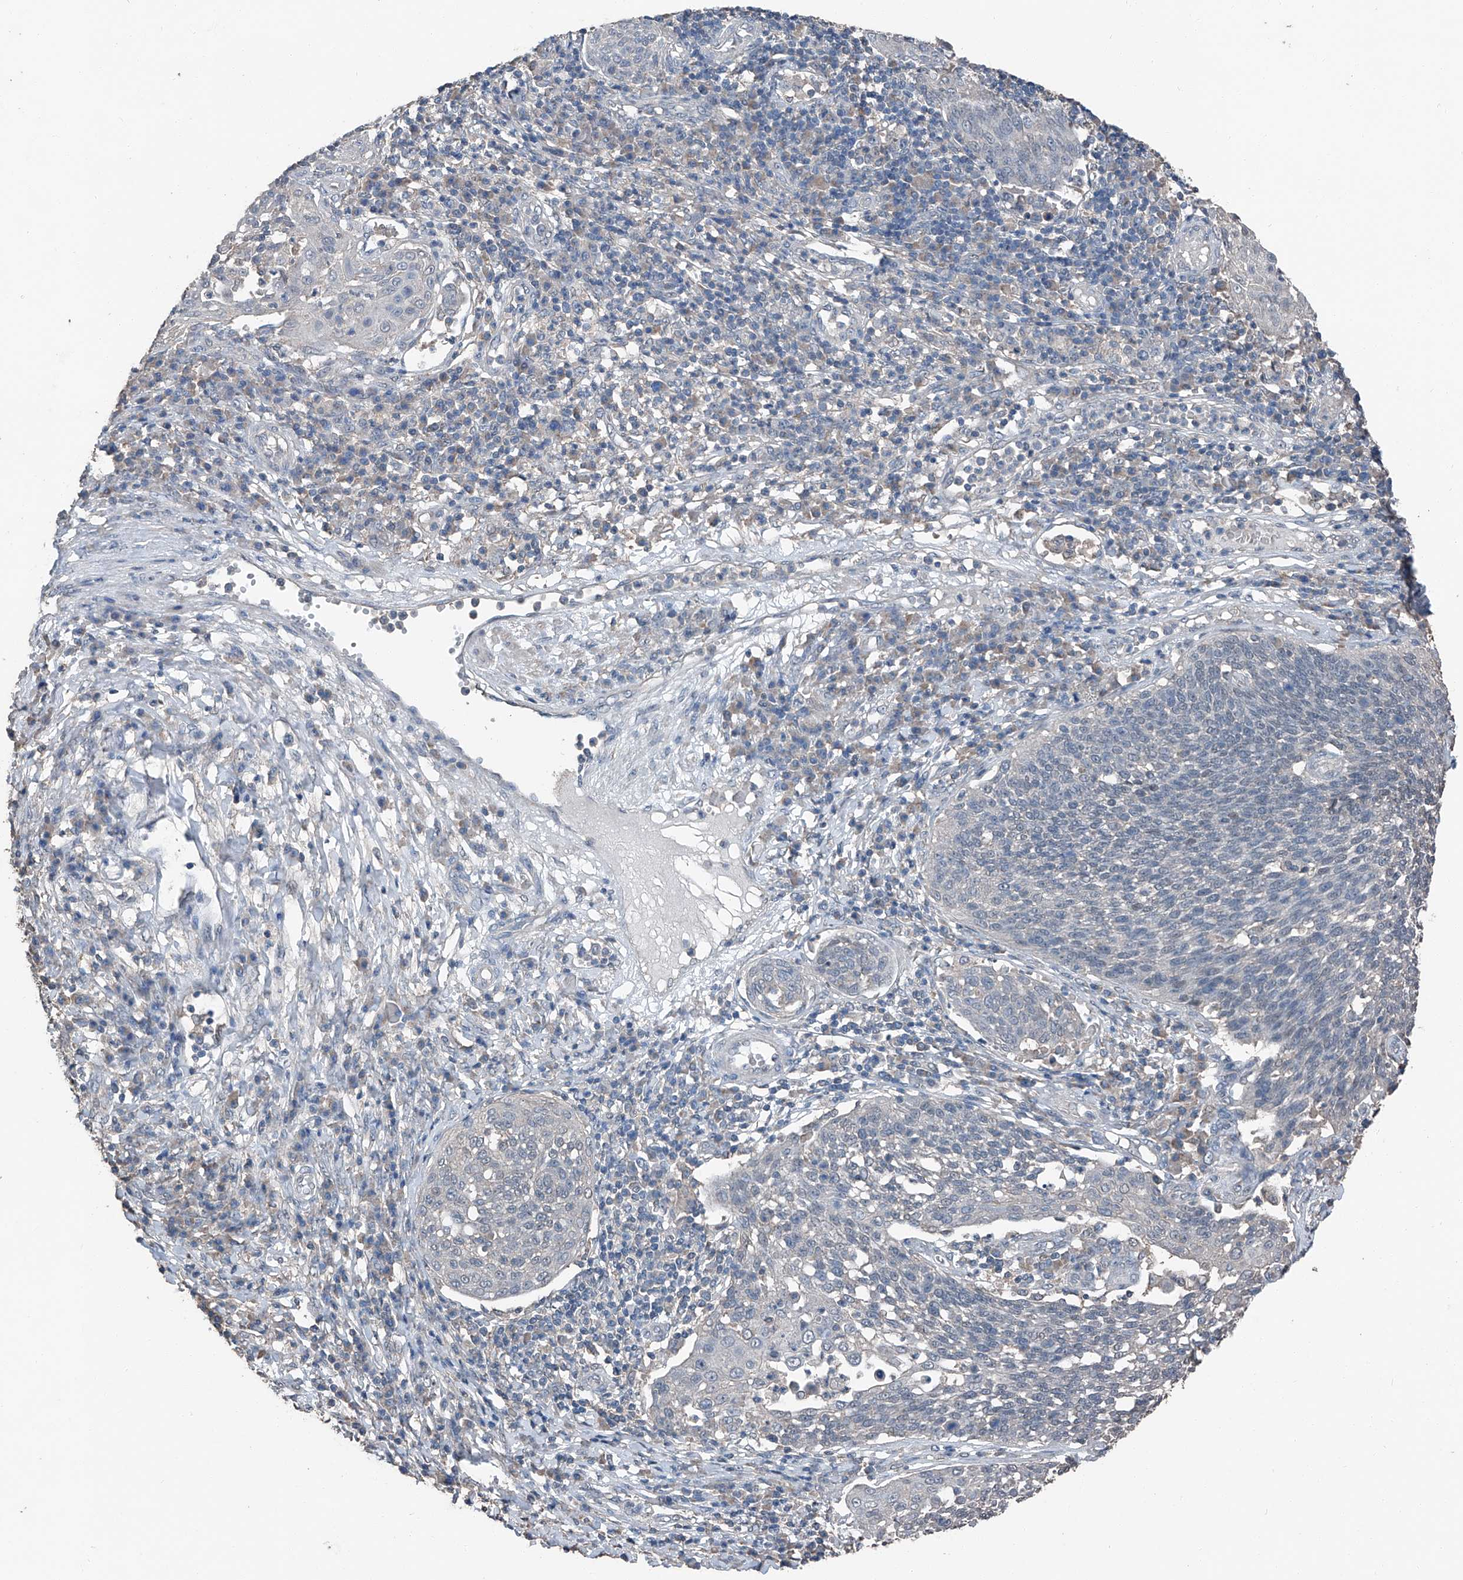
{"staining": {"intensity": "negative", "quantity": "none", "location": "none"}, "tissue": "cervical cancer", "cell_type": "Tumor cells", "image_type": "cancer", "snomed": [{"axis": "morphology", "description": "Squamous cell carcinoma, NOS"}, {"axis": "topography", "description": "Cervix"}], "caption": "A photomicrograph of human cervical cancer is negative for staining in tumor cells. (DAB (3,3'-diaminobenzidine) IHC visualized using brightfield microscopy, high magnification).", "gene": "MAMLD1", "patient": {"sex": "female", "age": 34}}